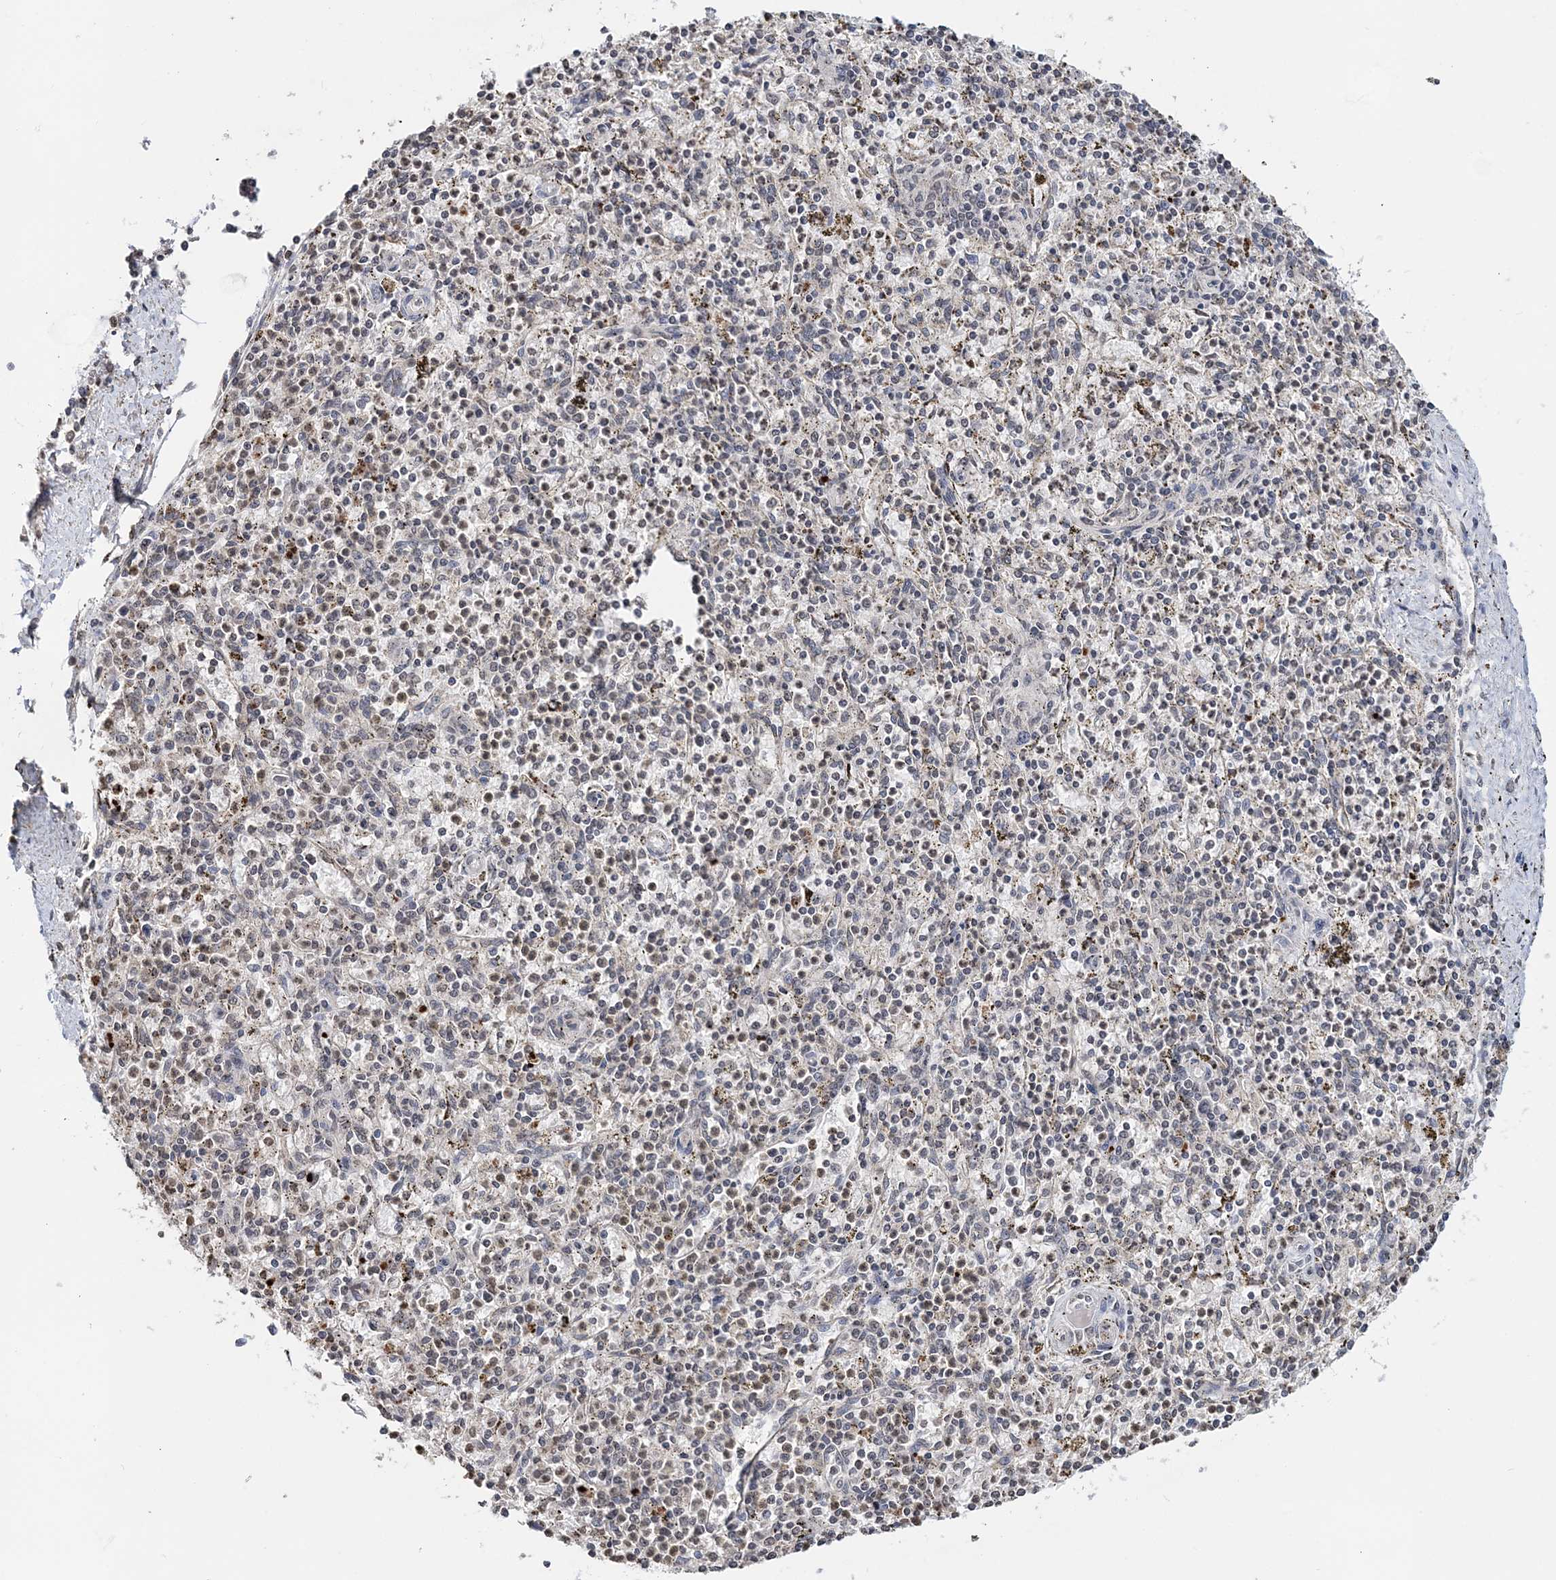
{"staining": {"intensity": "weak", "quantity": "25%-75%", "location": "nuclear"}, "tissue": "spleen", "cell_type": "Cells in red pulp", "image_type": "normal", "snomed": [{"axis": "morphology", "description": "Normal tissue, NOS"}, {"axis": "topography", "description": "Spleen"}], "caption": "Human spleen stained for a protein (brown) displays weak nuclear positive staining in about 25%-75% of cells in red pulp.", "gene": "SOWAHB", "patient": {"sex": "male", "age": 72}}